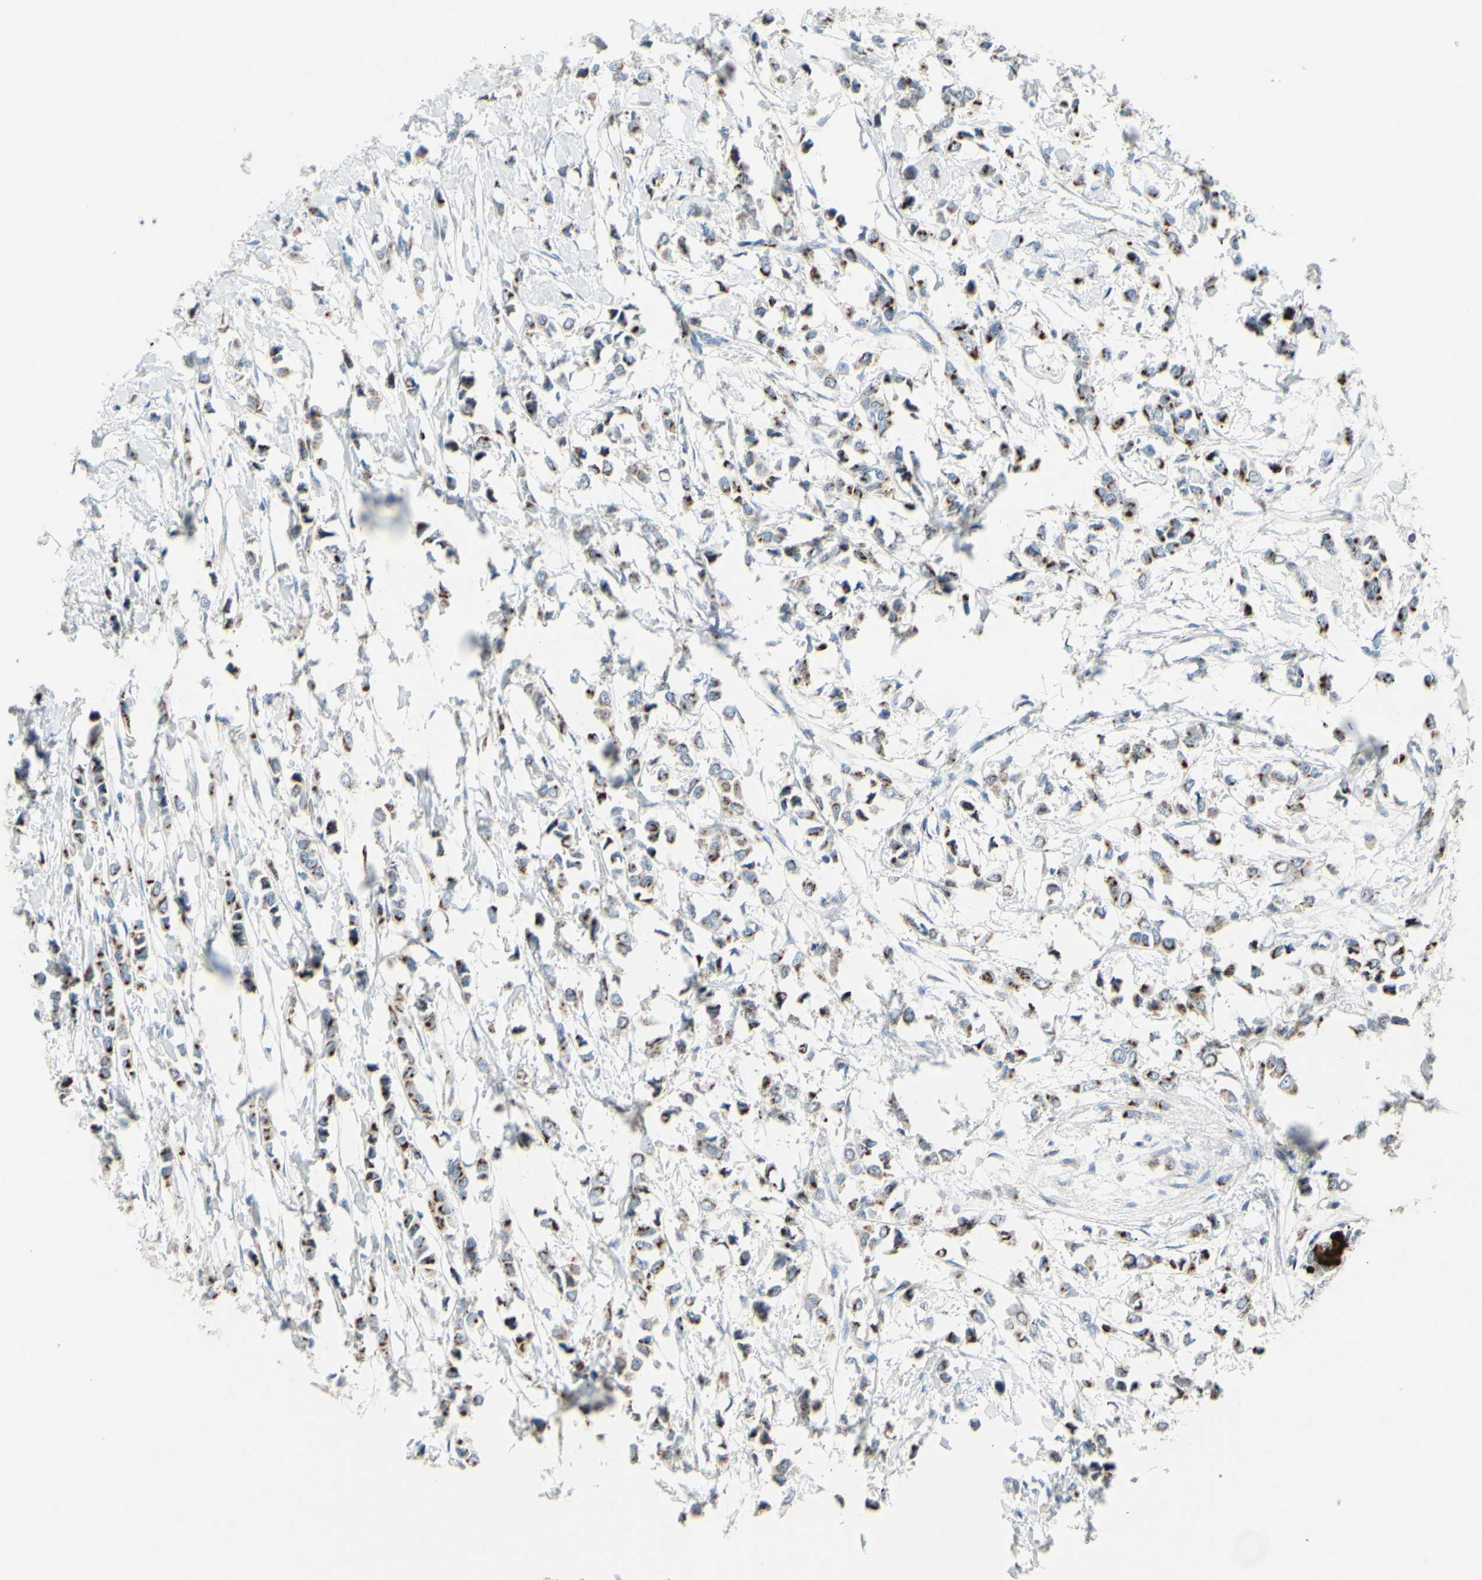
{"staining": {"intensity": "moderate", "quantity": ">75%", "location": "cytoplasmic/membranous"}, "tissue": "breast cancer", "cell_type": "Tumor cells", "image_type": "cancer", "snomed": [{"axis": "morphology", "description": "Lobular carcinoma"}, {"axis": "topography", "description": "Breast"}], "caption": "A brown stain shows moderate cytoplasmic/membranous expression of a protein in breast cancer (lobular carcinoma) tumor cells.", "gene": "B4GALT1", "patient": {"sex": "female", "age": 51}}